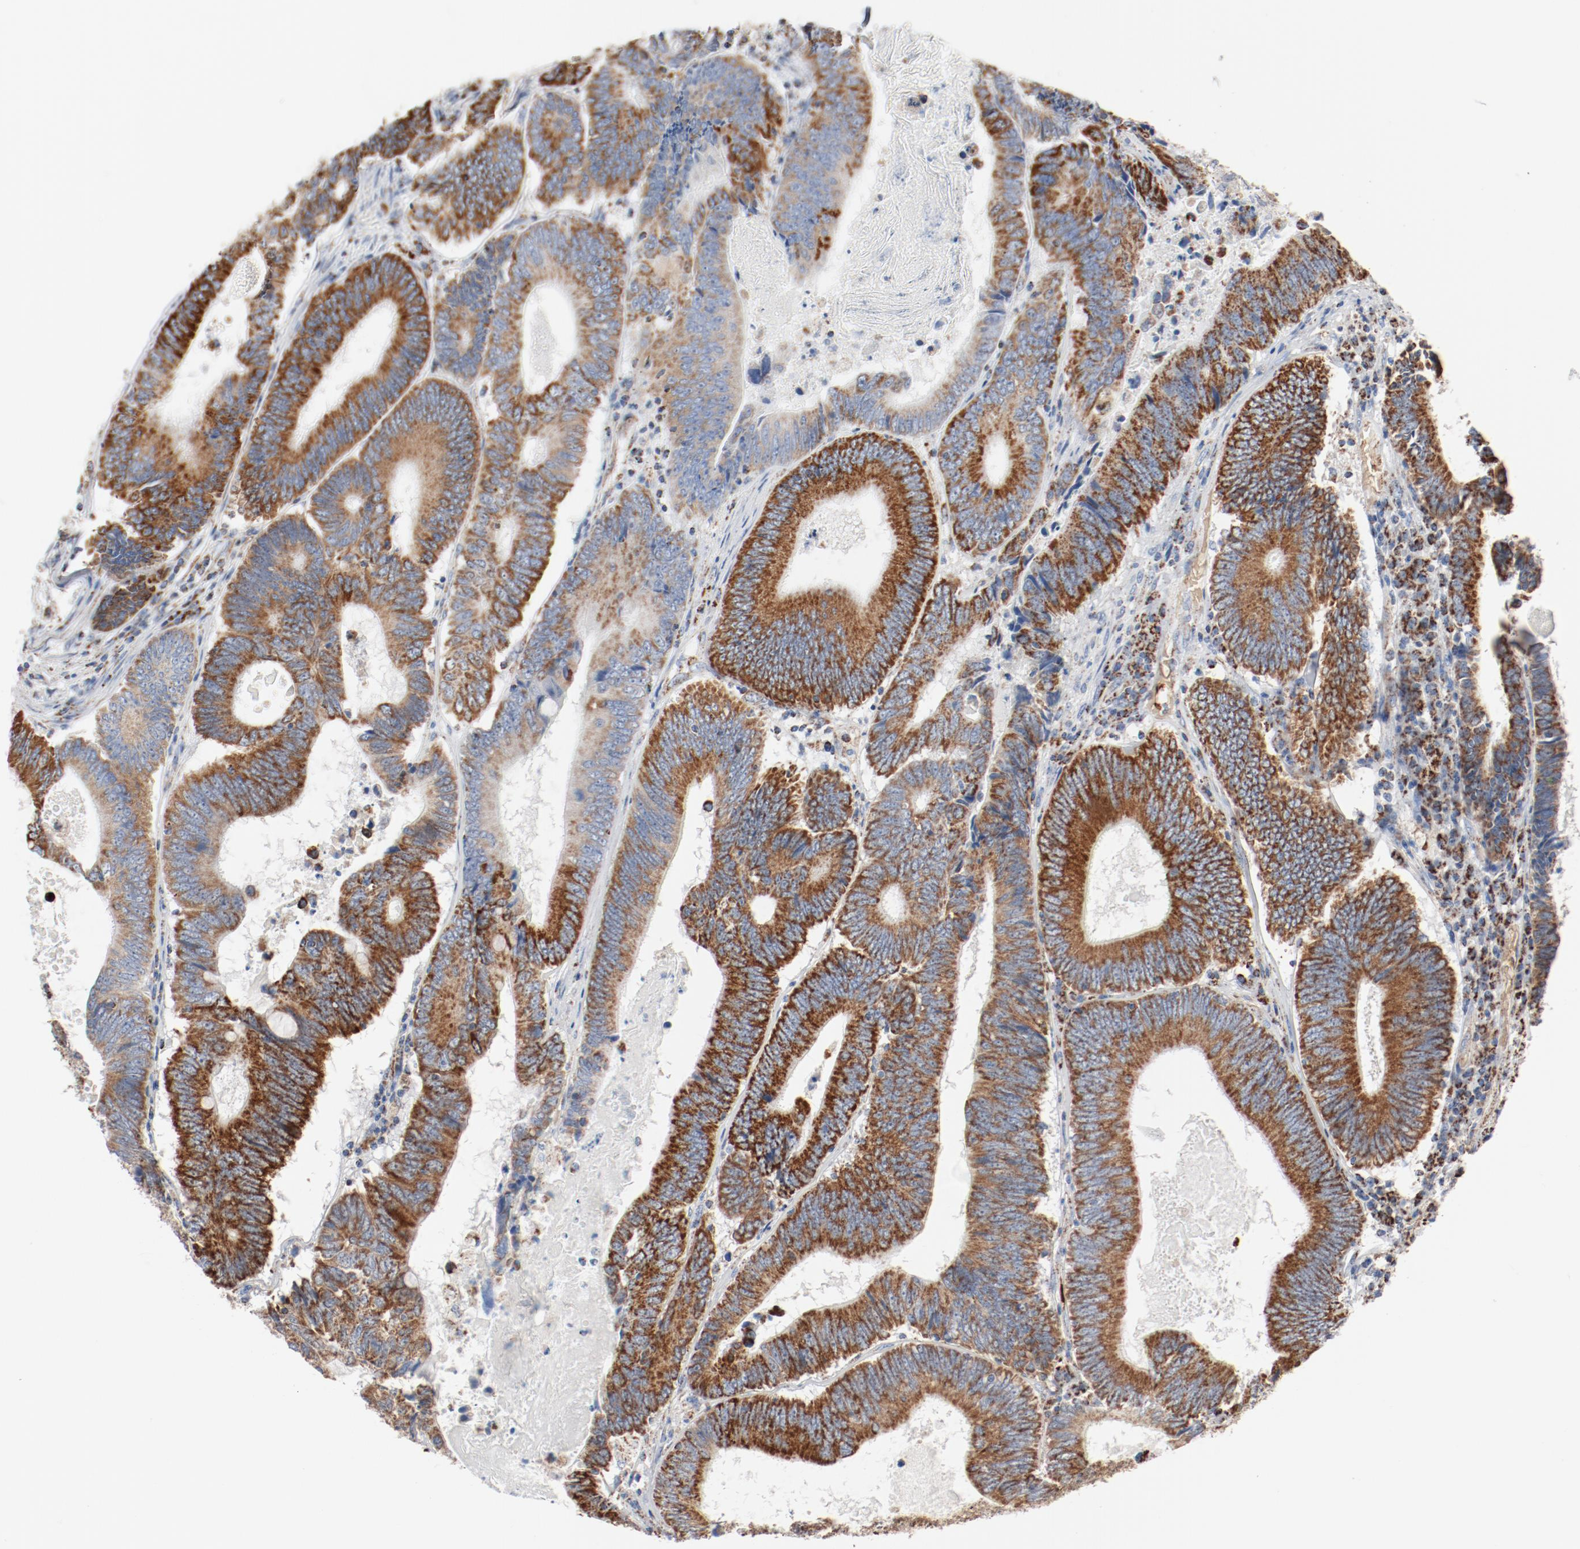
{"staining": {"intensity": "strong", "quantity": ">75%", "location": "cytoplasmic/membranous"}, "tissue": "colorectal cancer", "cell_type": "Tumor cells", "image_type": "cancer", "snomed": [{"axis": "morphology", "description": "Adenocarcinoma, NOS"}, {"axis": "topography", "description": "Colon"}], "caption": "Protein analysis of adenocarcinoma (colorectal) tissue reveals strong cytoplasmic/membranous staining in approximately >75% of tumor cells.", "gene": "NDUFB8", "patient": {"sex": "female", "age": 78}}